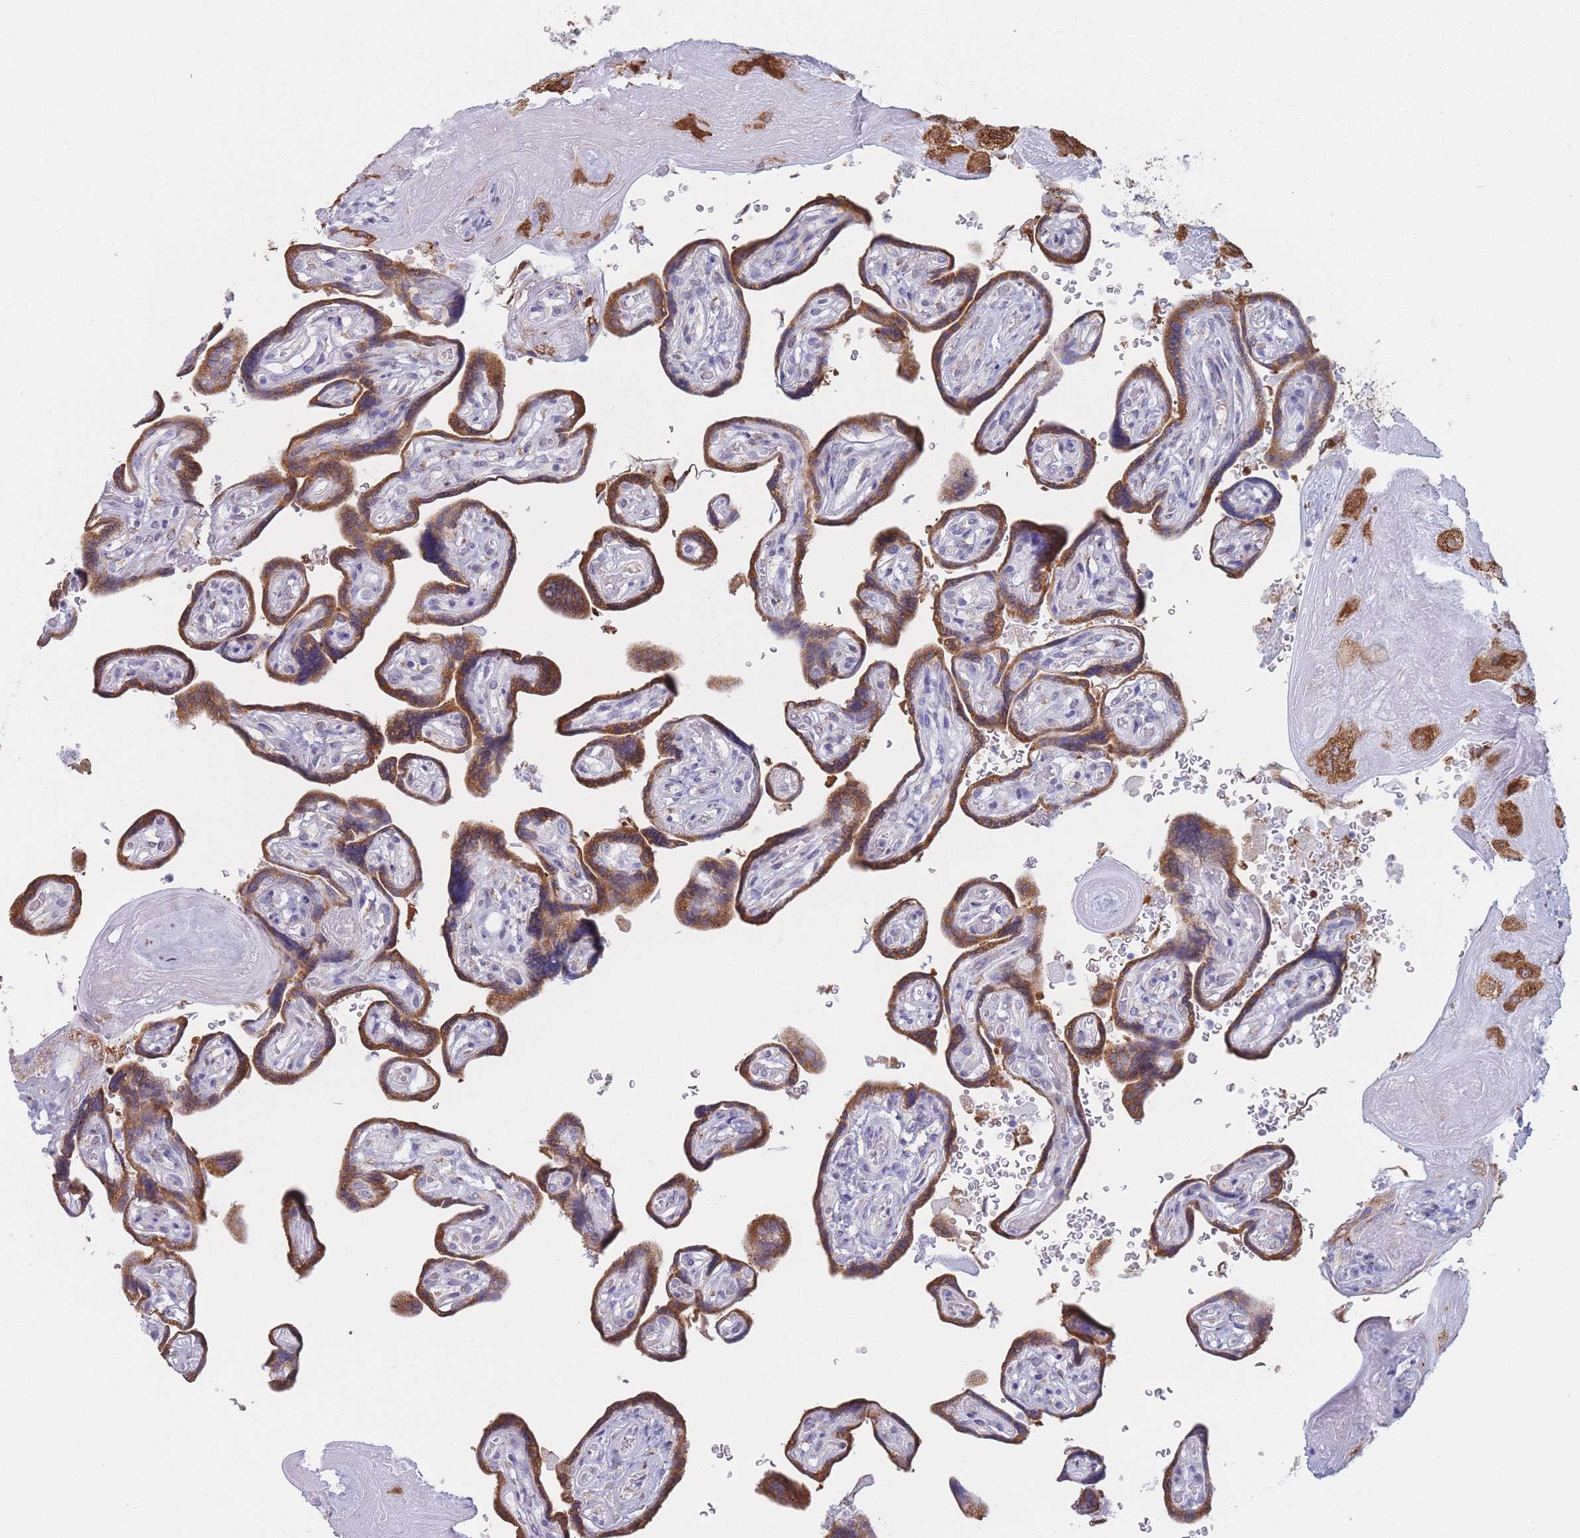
{"staining": {"intensity": "moderate", "quantity": ">75%", "location": "cytoplasmic/membranous"}, "tissue": "placenta", "cell_type": "Trophoblastic cells", "image_type": "normal", "snomed": [{"axis": "morphology", "description": "Normal tissue, NOS"}, {"axis": "topography", "description": "Placenta"}], "caption": "A brown stain highlights moderate cytoplasmic/membranous positivity of a protein in trophoblastic cells of normal human placenta. (DAB (3,3'-diaminobenzidine) = brown stain, brightfield microscopy at high magnification).", "gene": "MRPL30", "patient": {"sex": "female", "age": 32}}